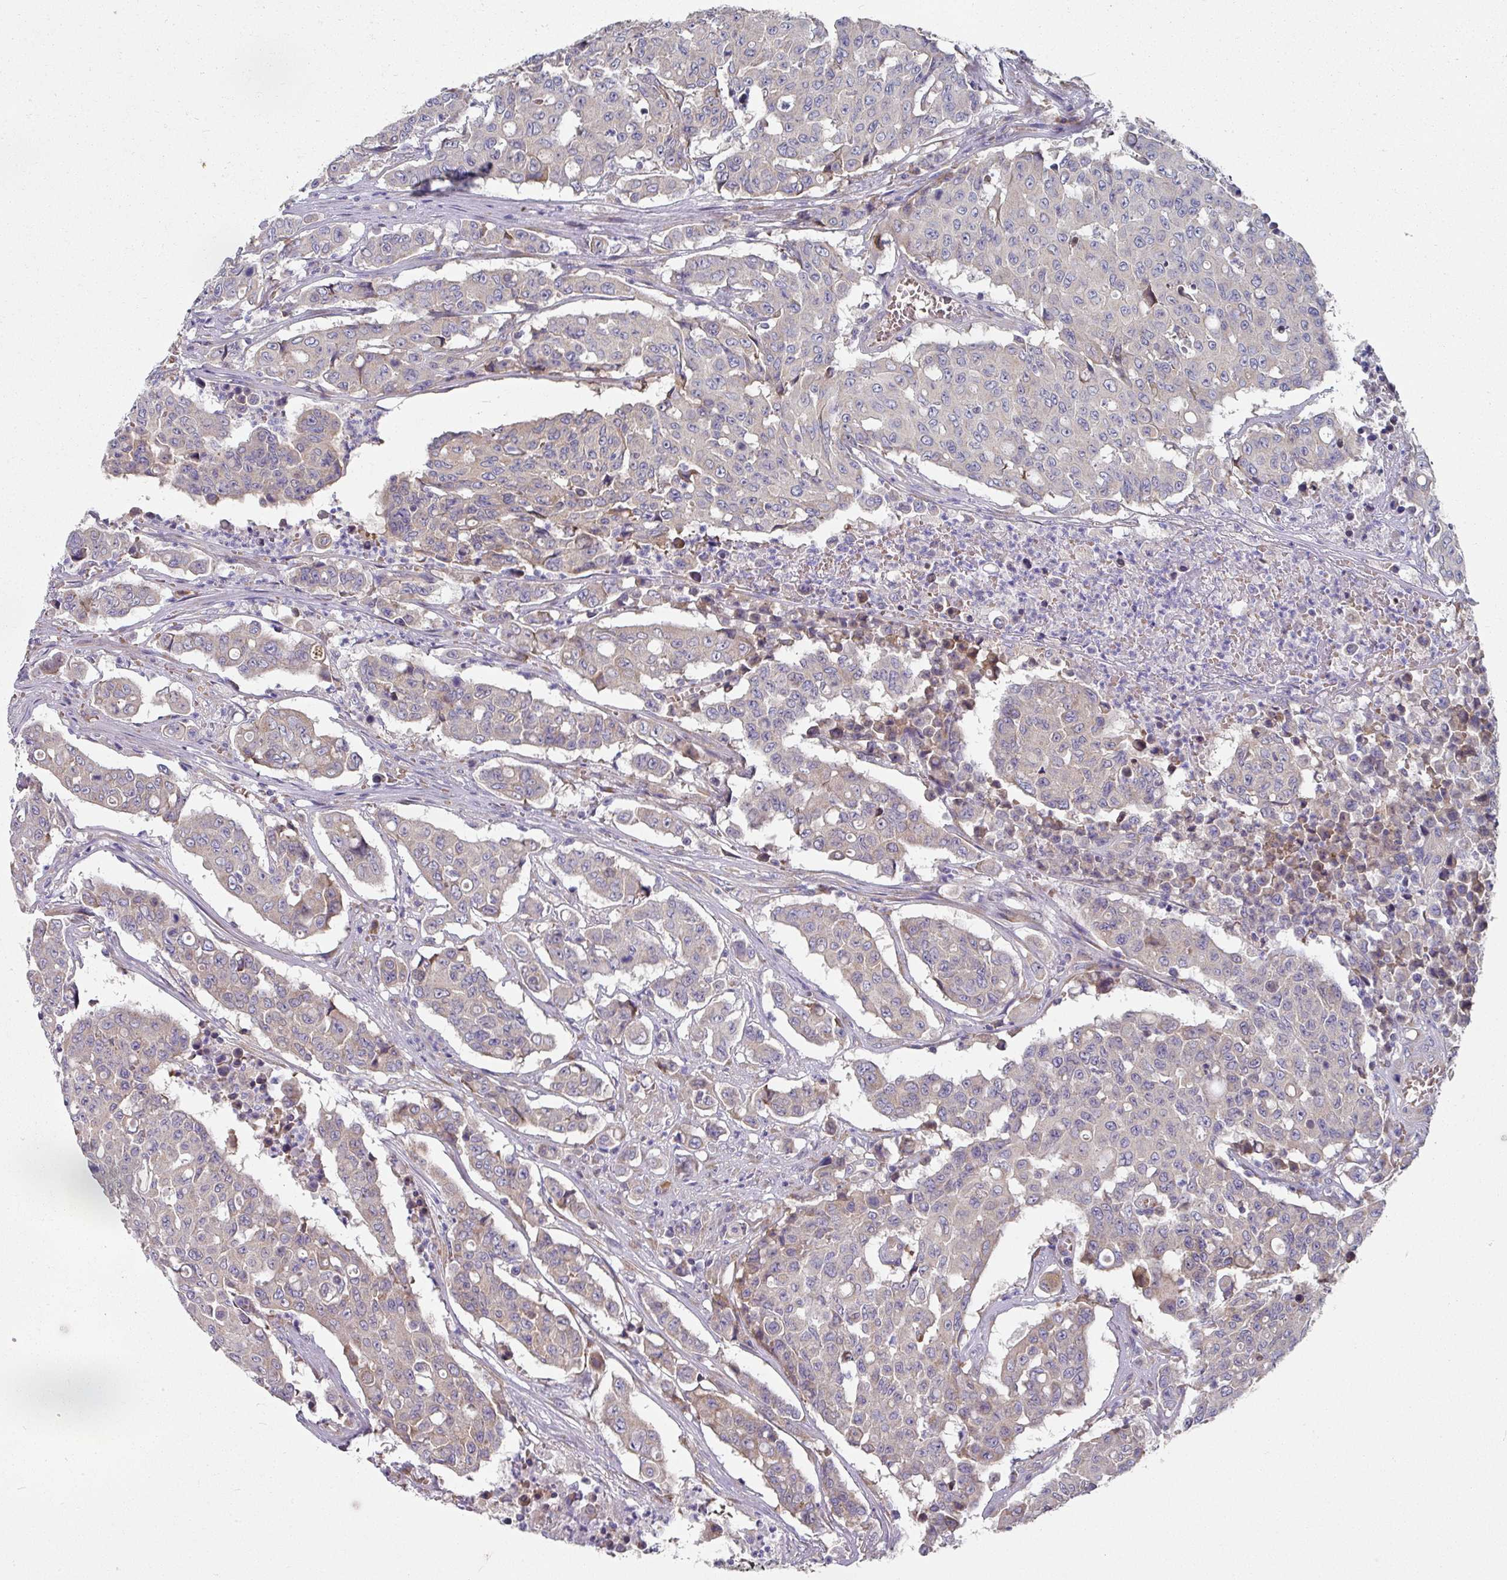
{"staining": {"intensity": "negative", "quantity": "none", "location": "none"}, "tissue": "colorectal cancer", "cell_type": "Tumor cells", "image_type": "cancer", "snomed": [{"axis": "morphology", "description": "Adenocarcinoma, NOS"}, {"axis": "topography", "description": "Colon"}], "caption": "Immunohistochemistry (IHC) of colorectal cancer (adenocarcinoma) demonstrates no staining in tumor cells.", "gene": "PYROXD2", "patient": {"sex": "male", "age": 51}}